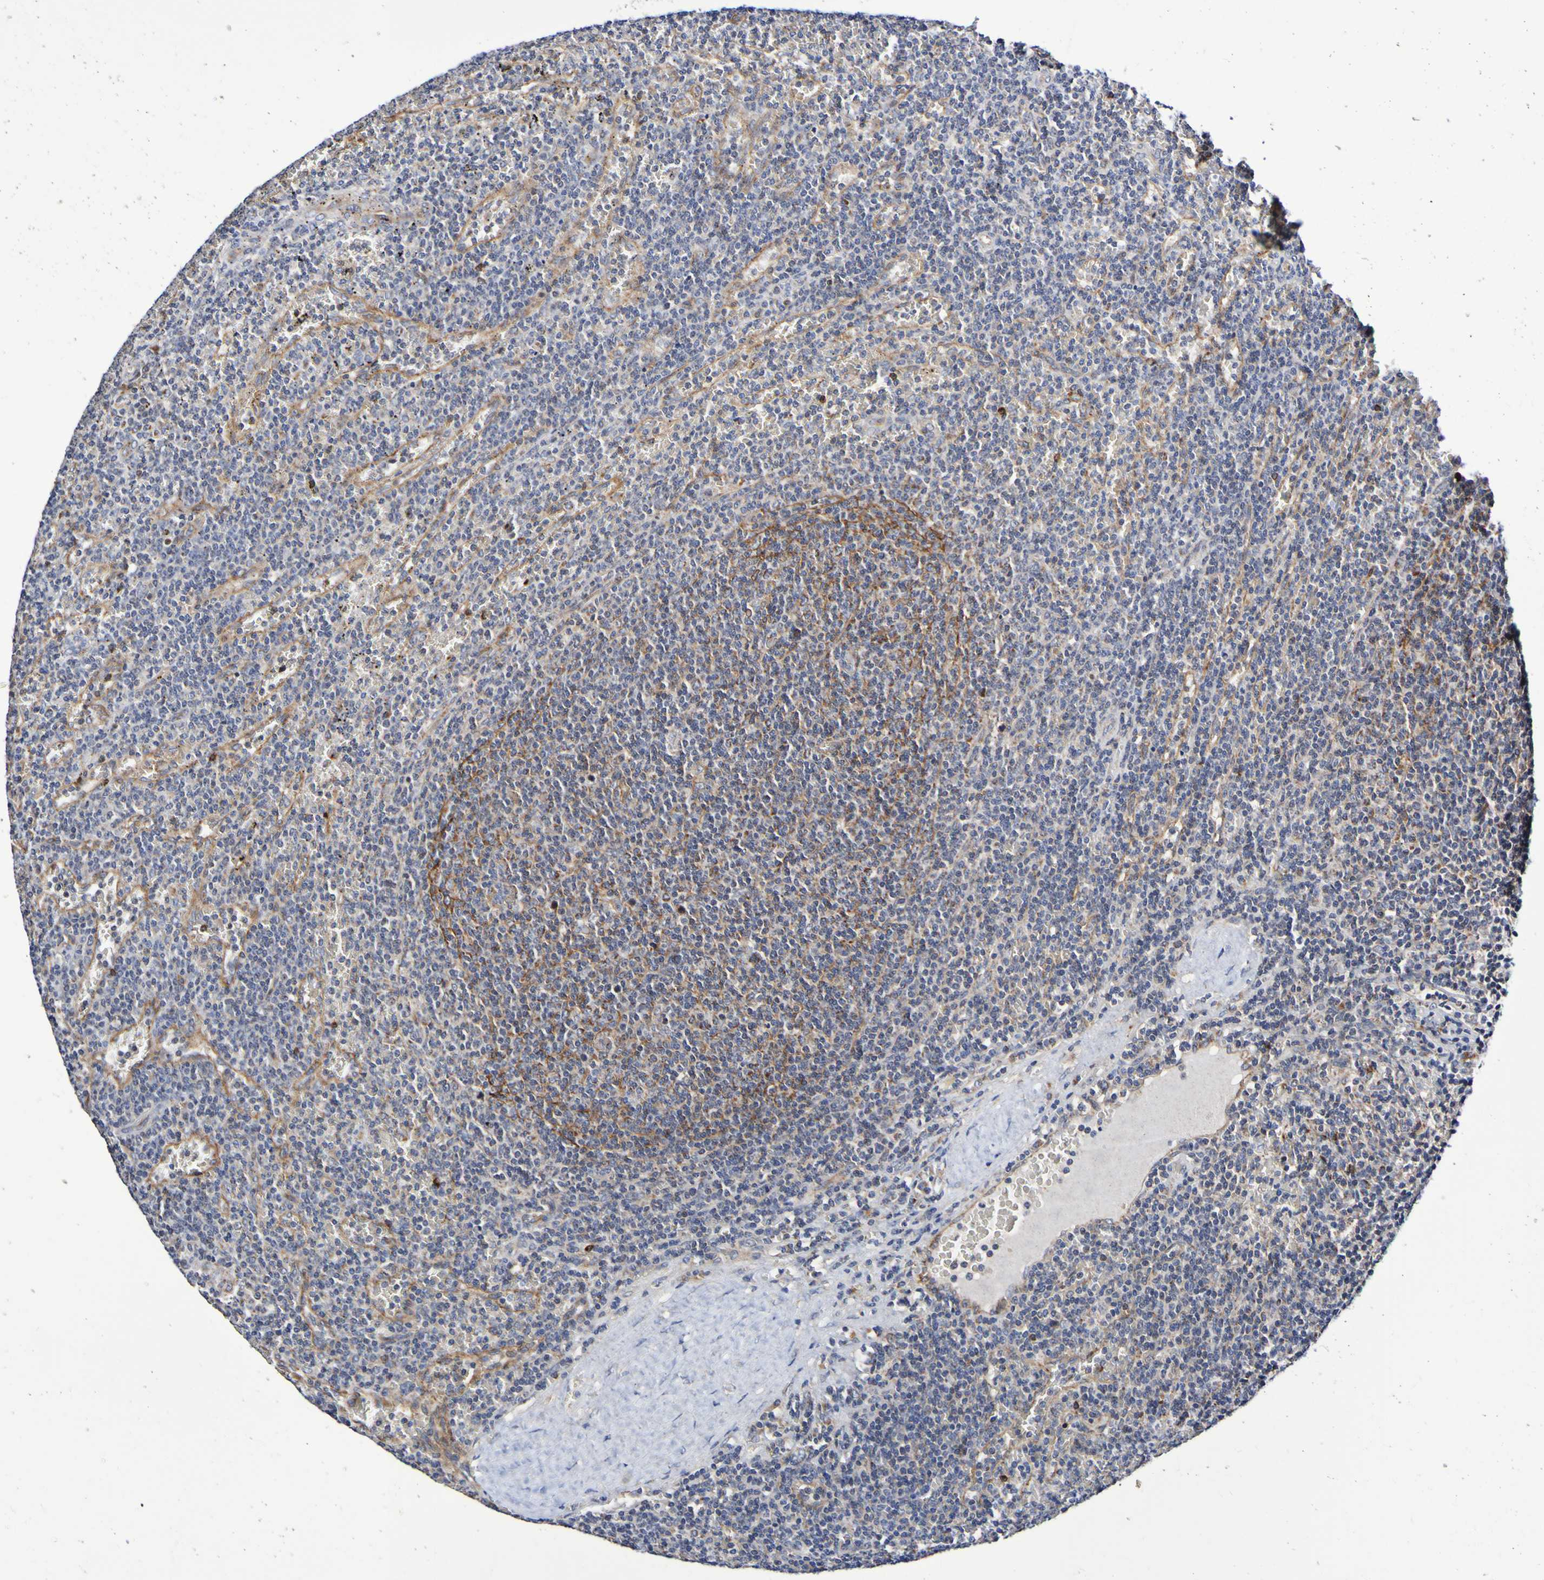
{"staining": {"intensity": "negative", "quantity": "none", "location": "none"}, "tissue": "lymphoma", "cell_type": "Tumor cells", "image_type": "cancer", "snomed": [{"axis": "morphology", "description": "Malignant lymphoma, non-Hodgkin's type, Low grade"}, {"axis": "topography", "description": "Spleen"}], "caption": "This micrograph is of lymphoma stained with IHC to label a protein in brown with the nuclei are counter-stained blue. There is no expression in tumor cells.", "gene": "GJB1", "patient": {"sex": "female", "age": 50}}